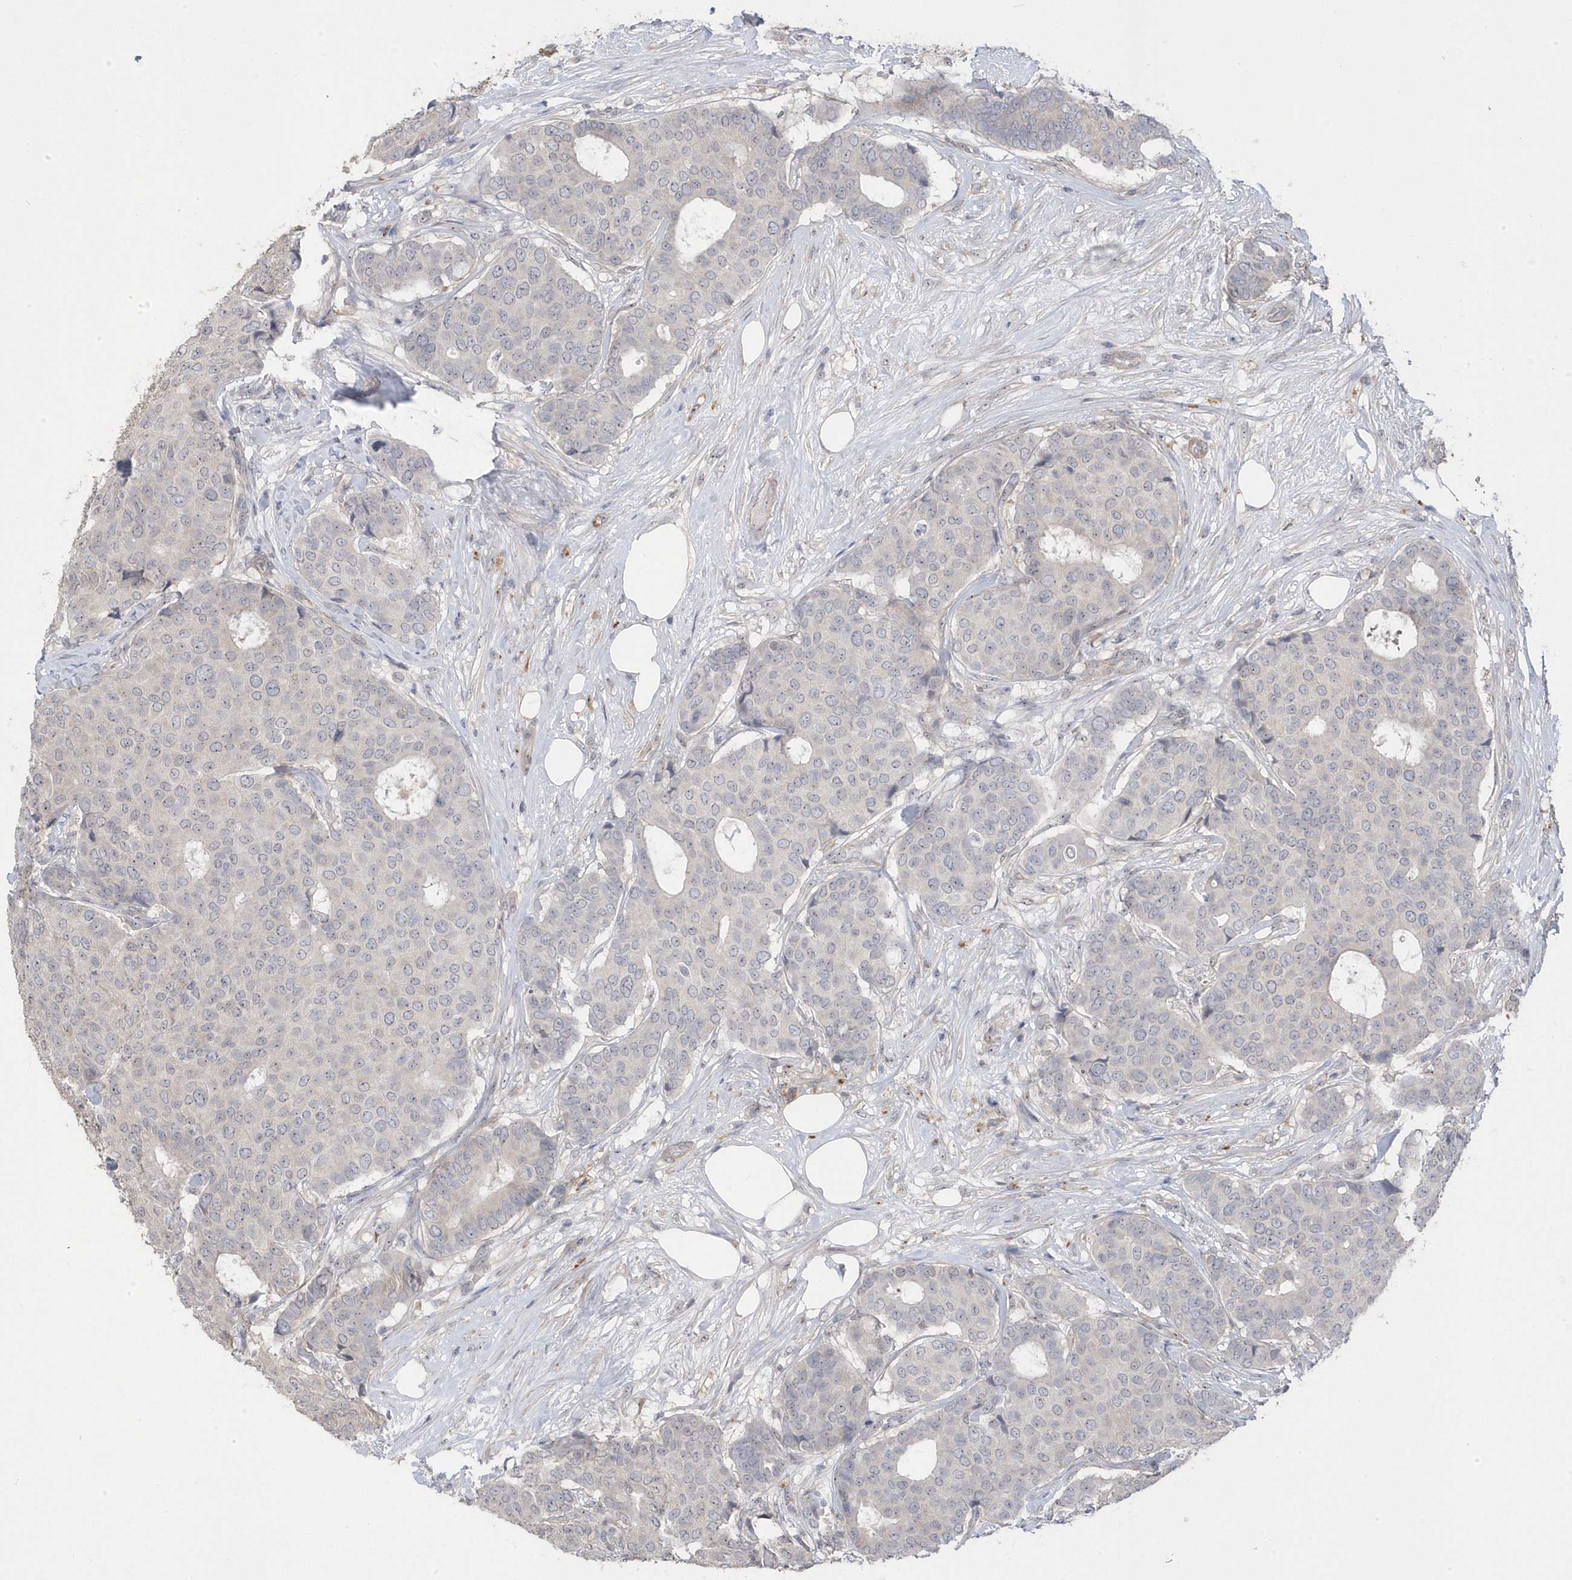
{"staining": {"intensity": "negative", "quantity": "none", "location": "none"}, "tissue": "breast cancer", "cell_type": "Tumor cells", "image_type": "cancer", "snomed": [{"axis": "morphology", "description": "Duct carcinoma"}, {"axis": "topography", "description": "Breast"}], "caption": "Breast invasive ductal carcinoma was stained to show a protein in brown. There is no significant staining in tumor cells. (Immunohistochemistry, brightfield microscopy, high magnification).", "gene": "GTPBP6", "patient": {"sex": "female", "age": 75}}